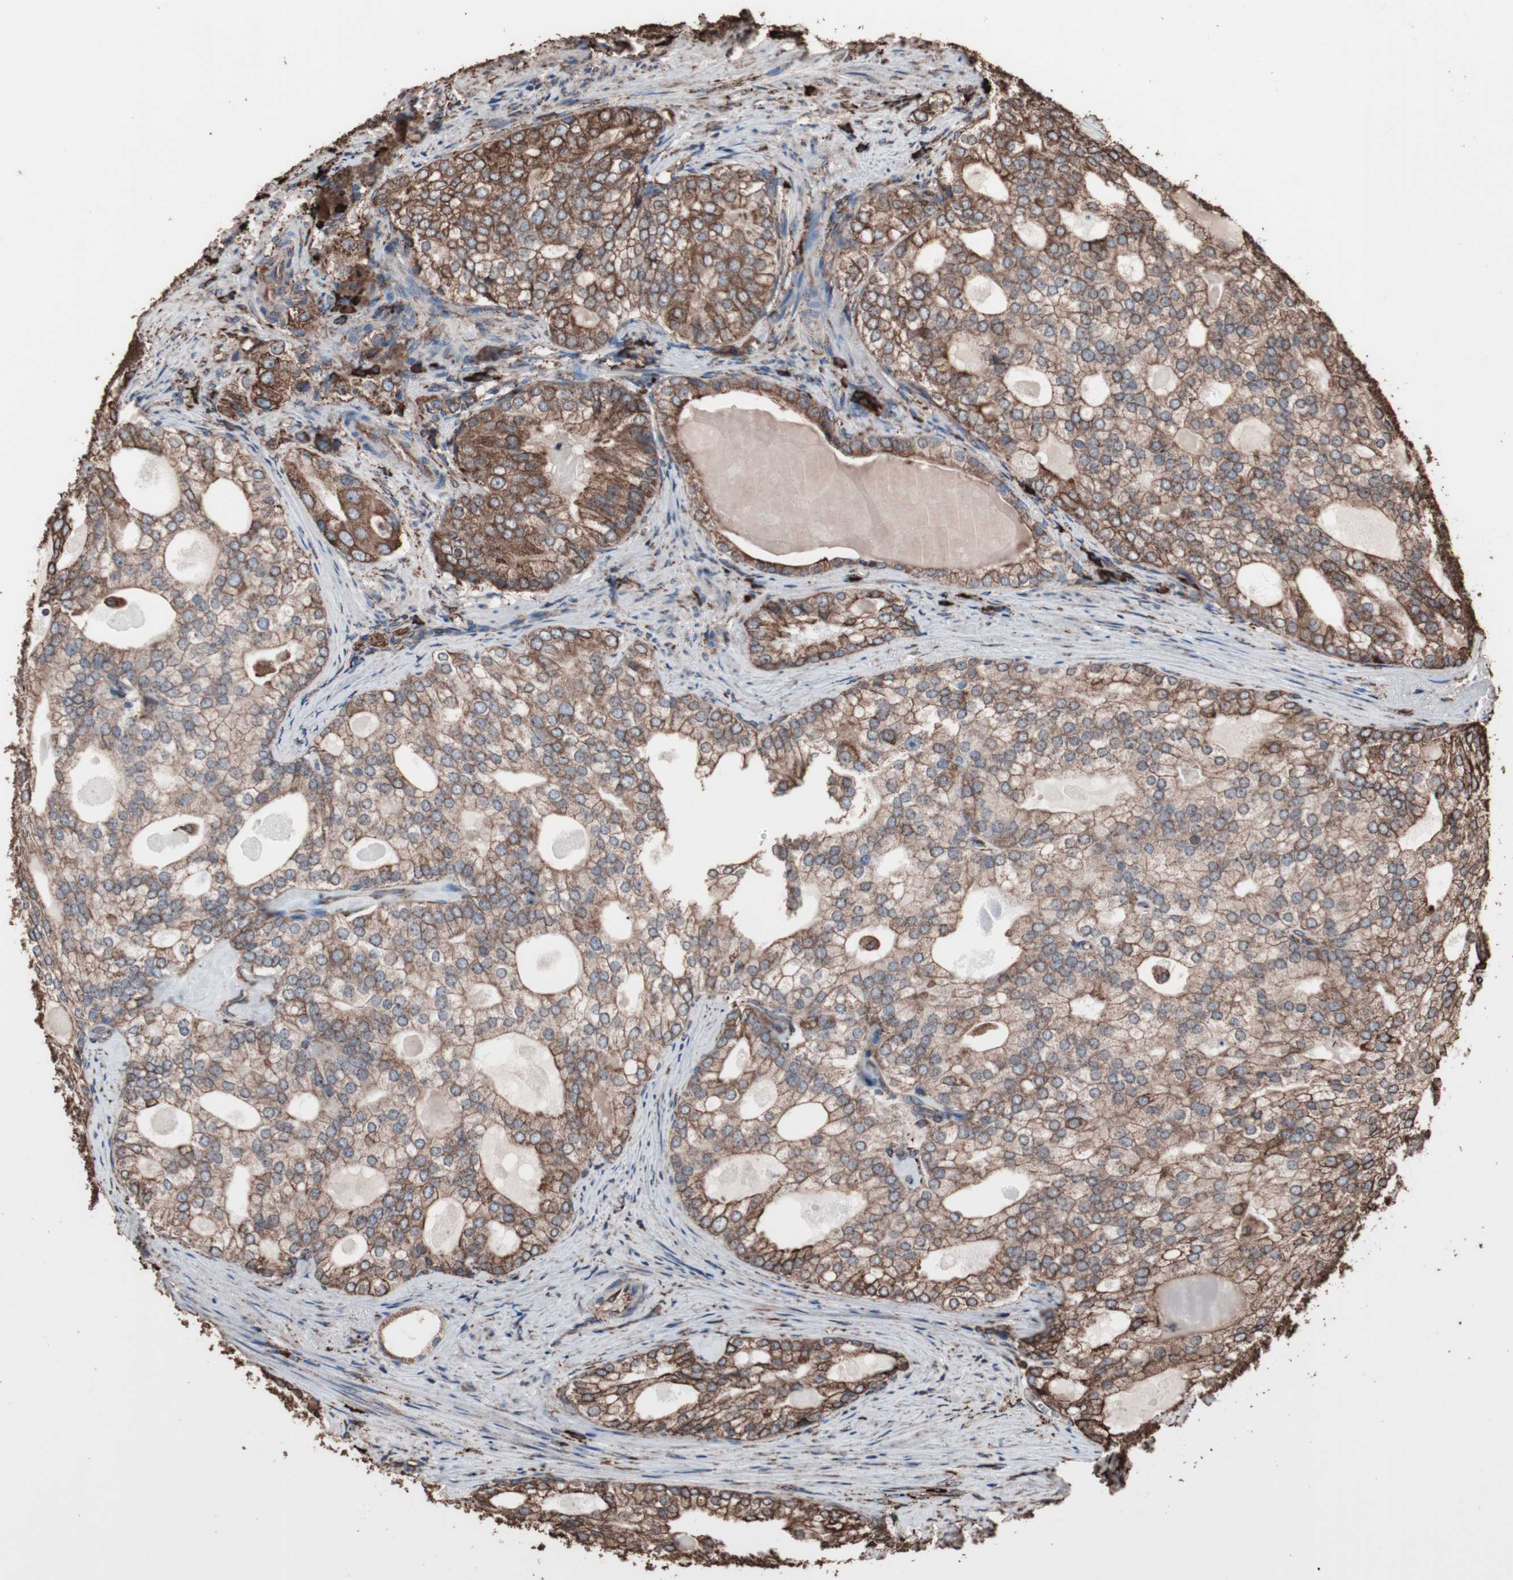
{"staining": {"intensity": "moderate", "quantity": ">75%", "location": "cytoplasmic/membranous"}, "tissue": "prostate cancer", "cell_type": "Tumor cells", "image_type": "cancer", "snomed": [{"axis": "morphology", "description": "Adenocarcinoma, High grade"}, {"axis": "topography", "description": "Prostate"}], "caption": "Brown immunohistochemical staining in human prostate cancer shows moderate cytoplasmic/membranous positivity in approximately >75% of tumor cells.", "gene": "HSP90B1", "patient": {"sex": "male", "age": 66}}